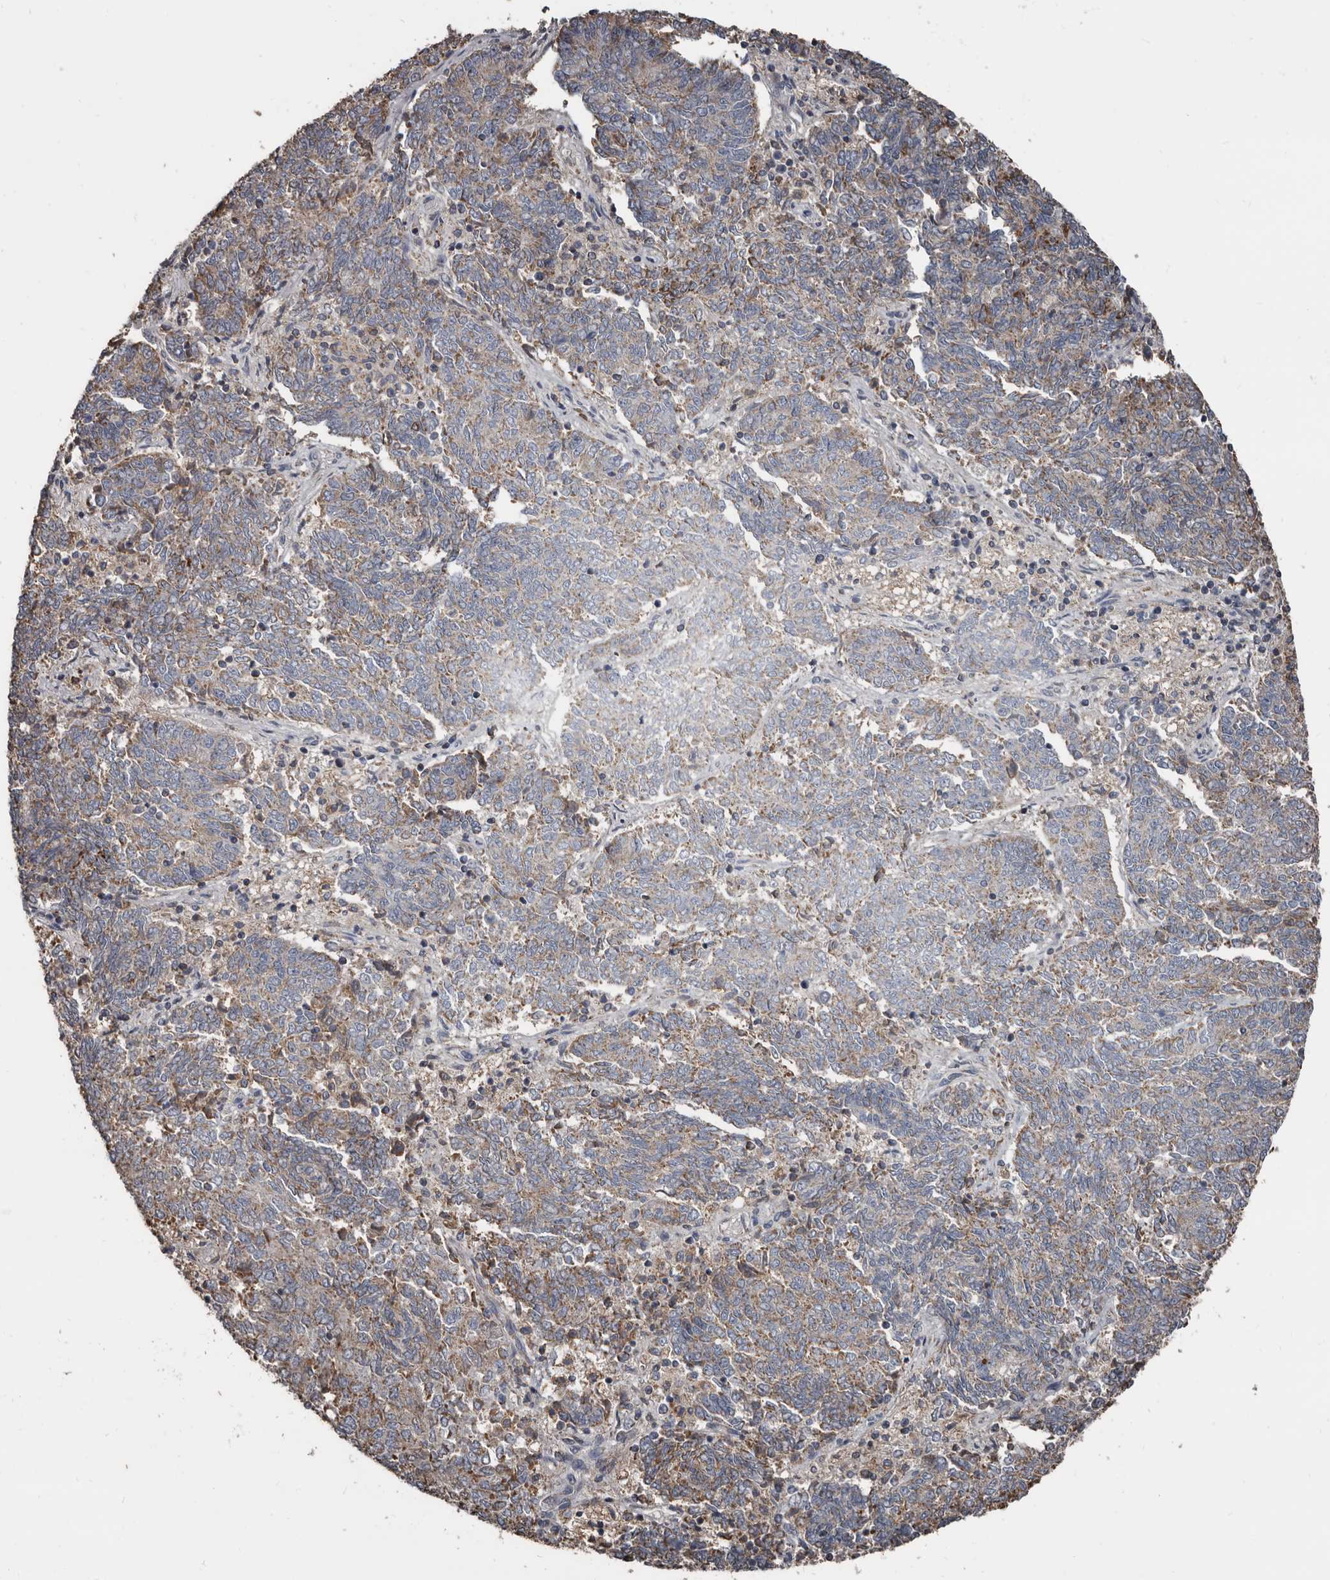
{"staining": {"intensity": "weak", "quantity": ">75%", "location": "cytoplasmic/membranous"}, "tissue": "endometrial cancer", "cell_type": "Tumor cells", "image_type": "cancer", "snomed": [{"axis": "morphology", "description": "Adenocarcinoma, NOS"}, {"axis": "topography", "description": "Endometrium"}], "caption": "Tumor cells show weak cytoplasmic/membranous positivity in approximately >75% of cells in endometrial cancer (adenocarcinoma).", "gene": "GREB1", "patient": {"sex": "female", "age": 80}}